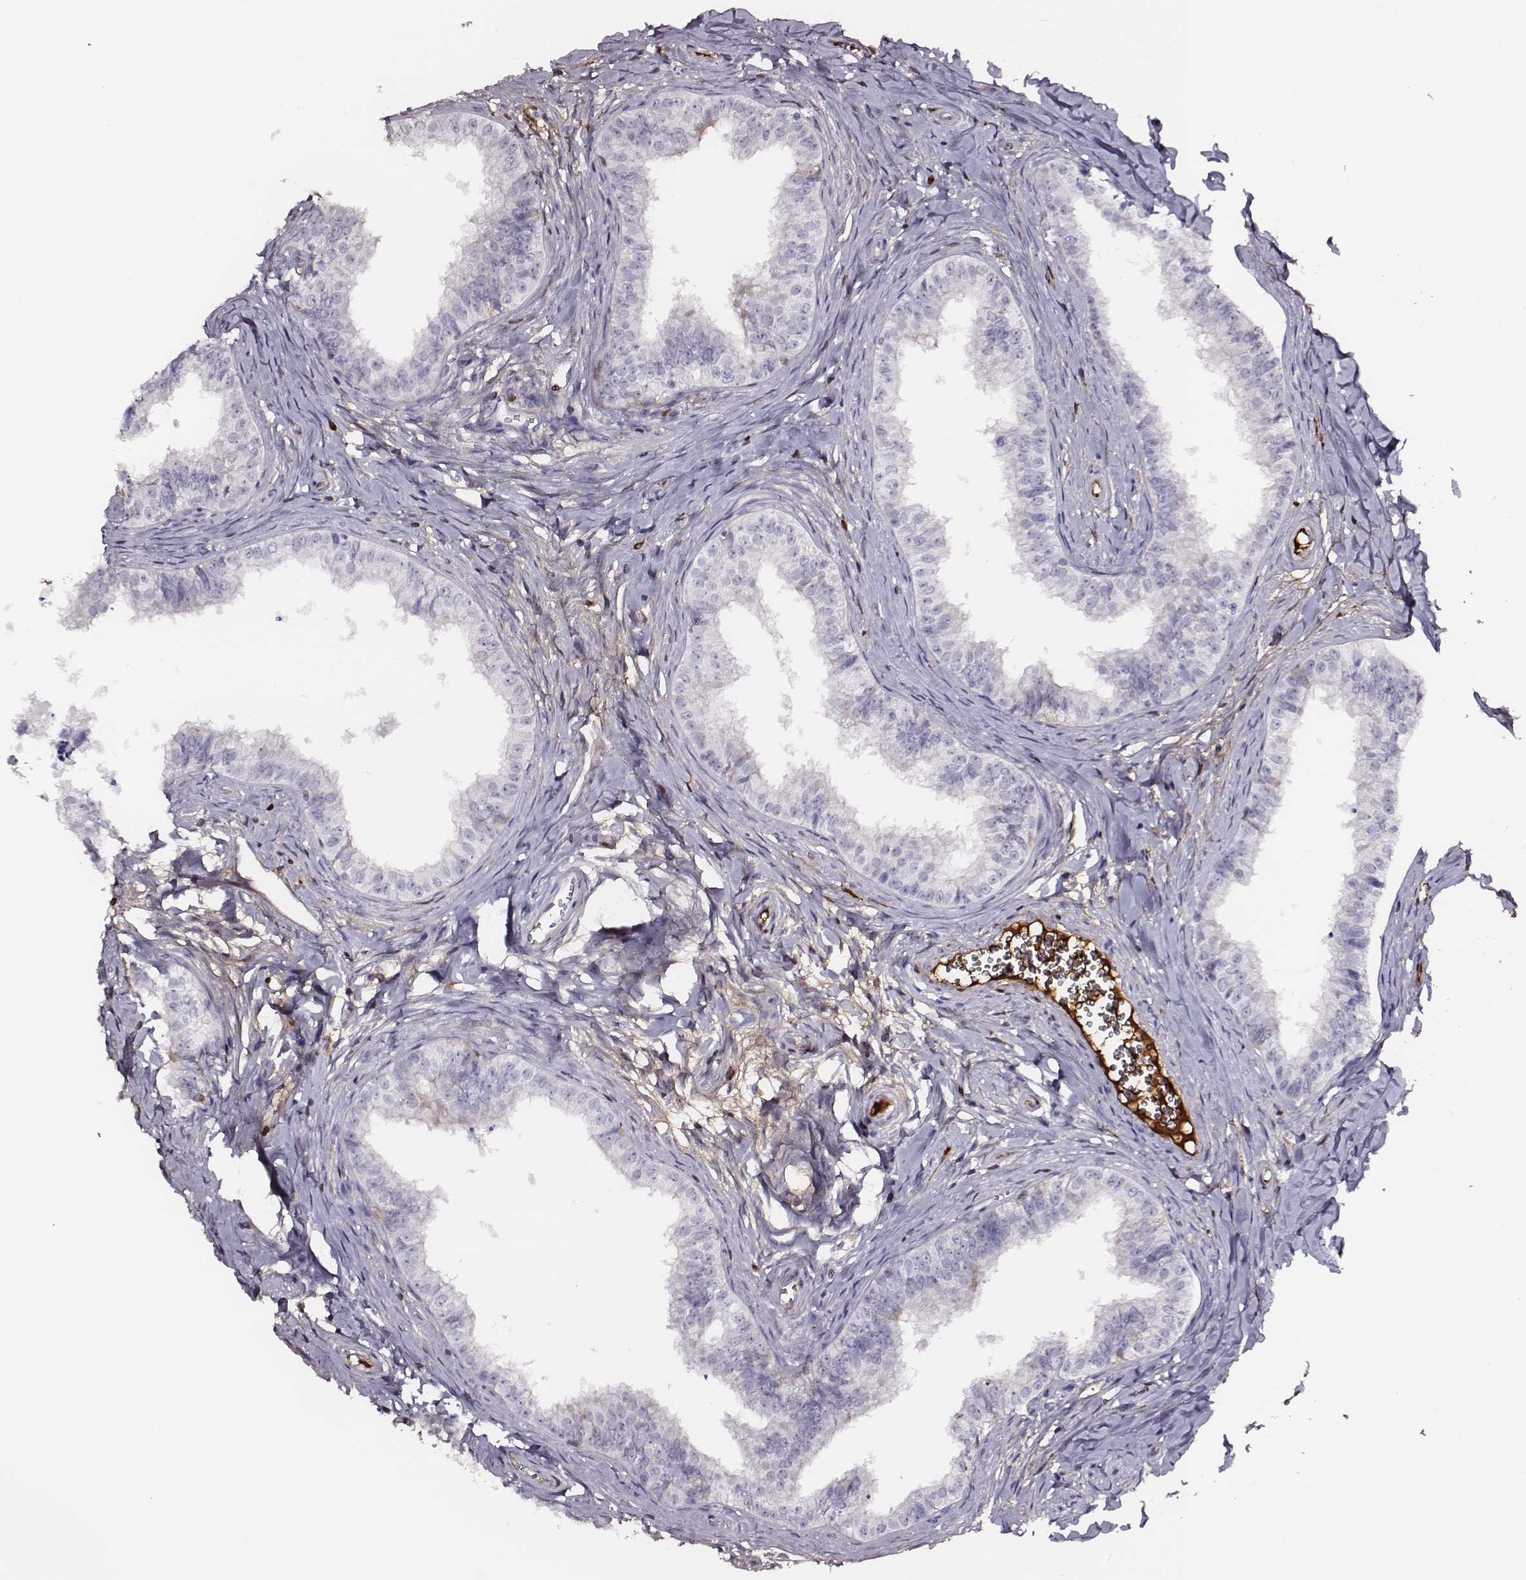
{"staining": {"intensity": "negative", "quantity": "none", "location": "none"}, "tissue": "epididymis", "cell_type": "Glandular cells", "image_type": "normal", "snomed": [{"axis": "morphology", "description": "Normal tissue, NOS"}, {"axis": "topography", "description": "Epididymis"}], "caption": "DAB (3,3'-diaminobenzidine) immunohistochemical staining of benign epididymis demonstrates no significant staining in glandular cells. (Immunohistochemistry (ihc), brightfield microscopy, high magnification).", "gene": "TF", "patient": {"sex": "male", "age": 24}}